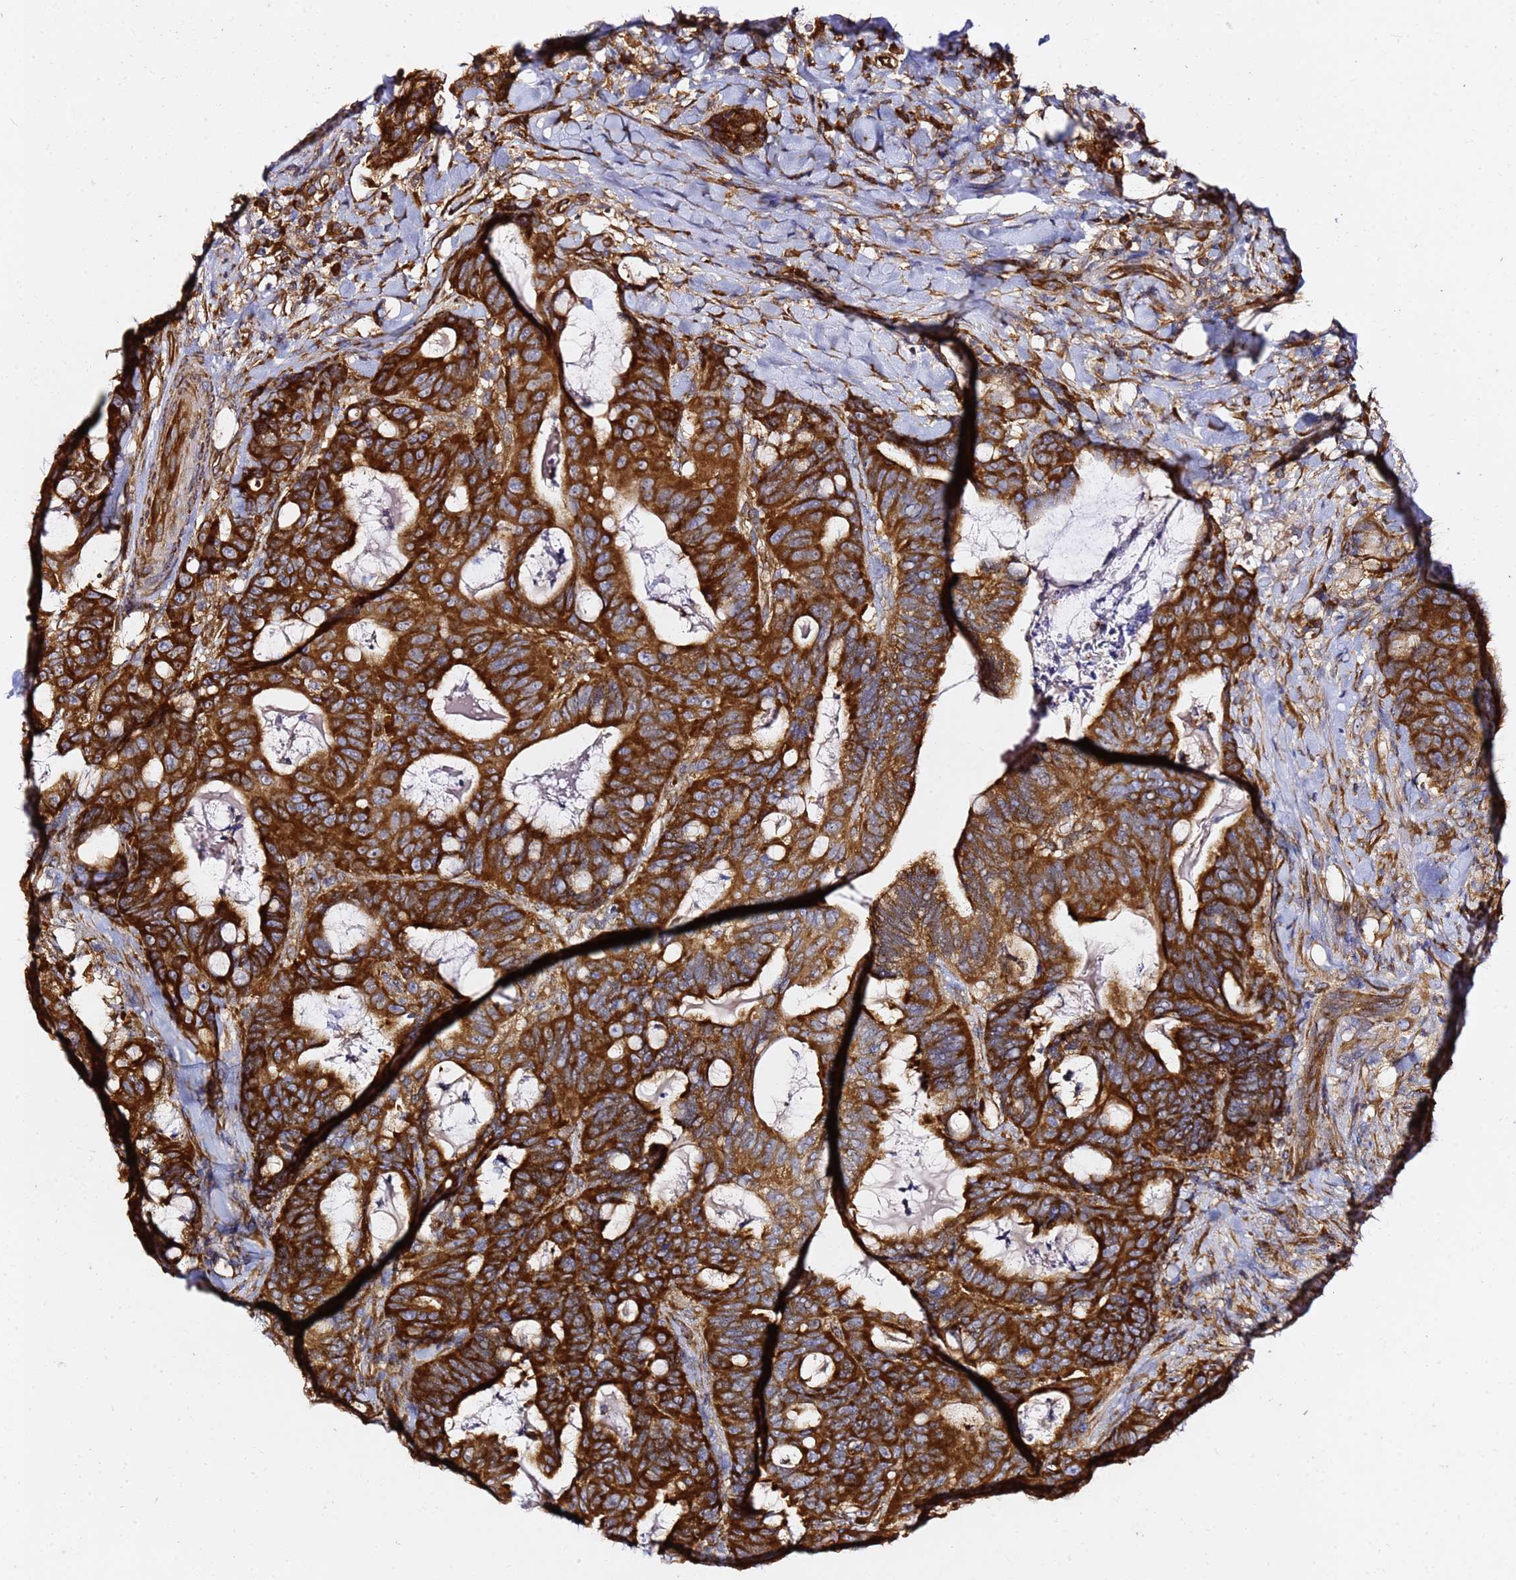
{"staining": {"intensity": "strong", "quantity": ">75%", "location": "cytoplasmic/membranous"}, "tissue": "colorectal cancer", "cell_type": "Tumor cells", "image_type": "cancer", "snomed": [{"axis": "morphology", "description": "Adenocarcinoma, NOS"}, {"axis": "topography", "description": "Colon"}], "caption": "Adenocarcinoma (colorectal) tissue exhibits strong cytoplasmic/membranous expression in about >75% of tumor cells", "gene": "TPST1", "patient": {"sex": "female", "age": 82}}